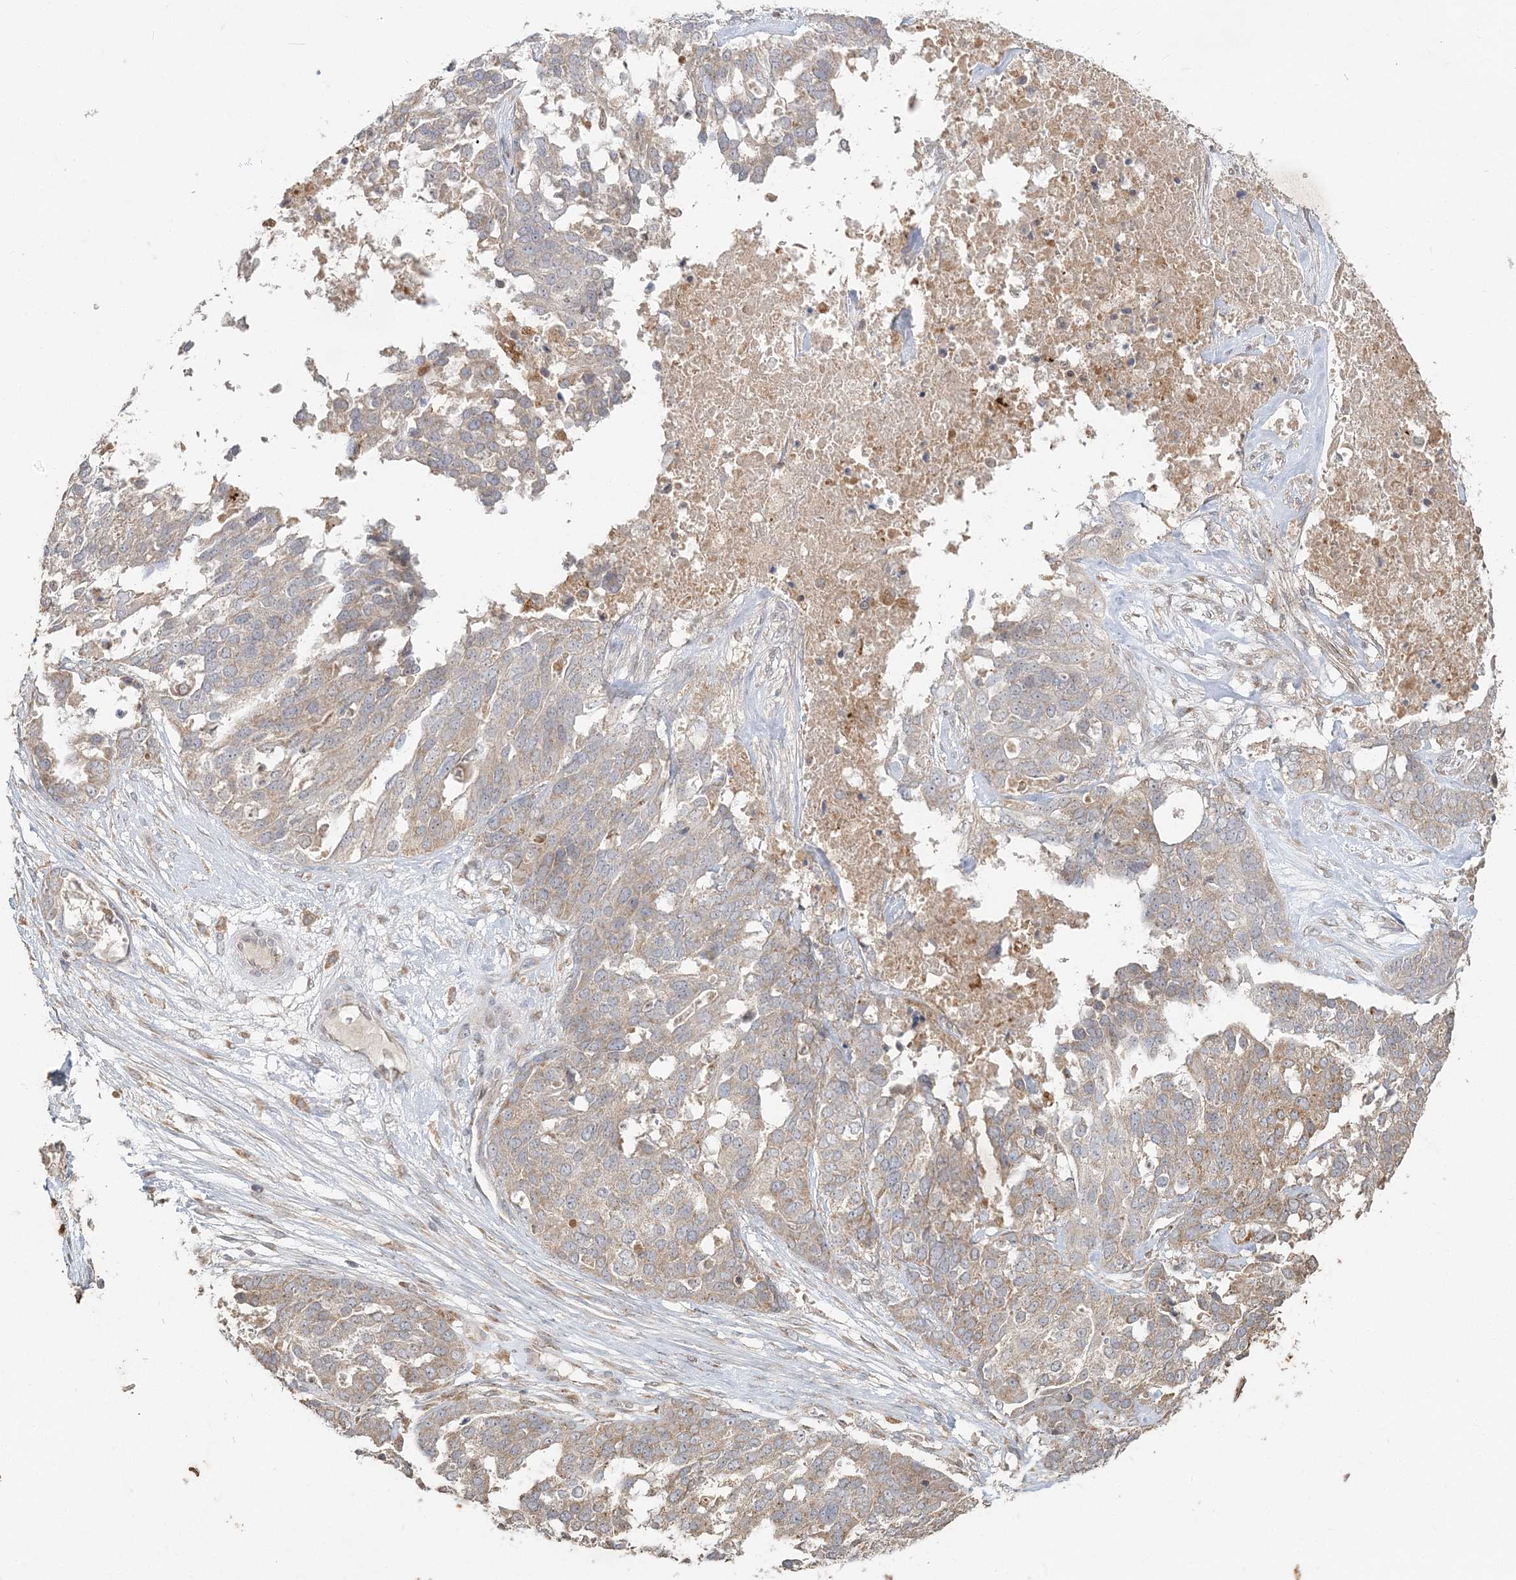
{"staining": {"intensity": "weak", "quantity": "25%-75%", "location": "cytoplasmic/membranous"}, "tissue": "ovarian cancer", "cell_type": "Tumor cells", "image_type": "cancer", "snomed": [{"axis": "morphology", "description": "Cystadenocarcinoma, serous, NOS"}, {"axis": "topography", "description": "Ovary"}], "caption": "Ovarian cancer (serous cystadenocarcinoma) stained with a brown dye exhibits weak cytoplasmic/membranous positive staining in approximately 25%-75% of tumor cells.", "gene": "RAB14", "patient": {"sex": "female", "age": 44}}